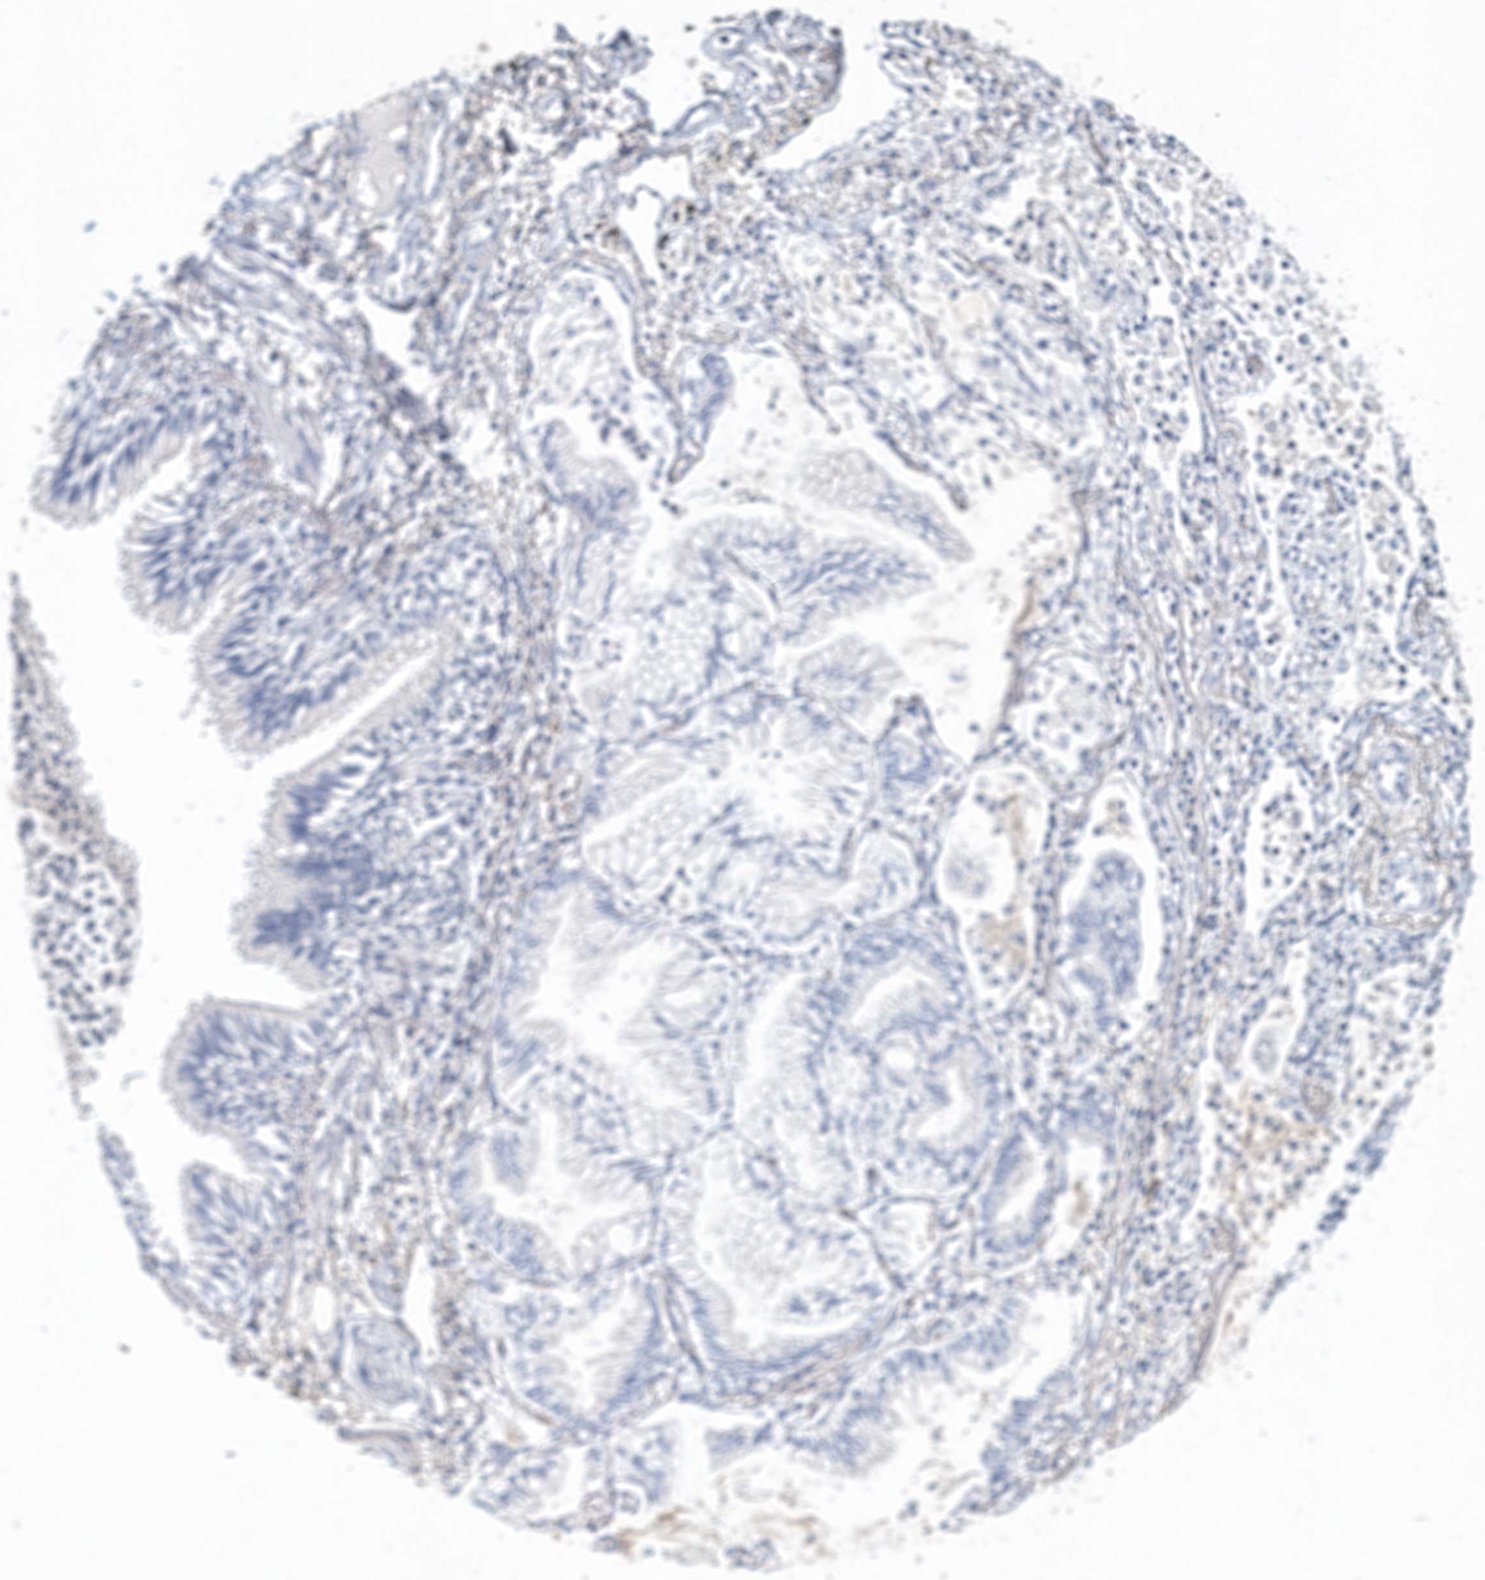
{"staining": {"intensity": "negative", "quantity": "none", "location": "none"}, "tissue": "lung cancer", "cell_type": "Tumor cells", "image_type": "cancer", "snomed": [{"axis": "morphology", "description": "Adenocarcinoma, NOS"}, {"axis": "topography", "description": "Lung"}], "caption": "This is an IHC micrograph of human adenocarcinoma (lung). There is no positivity in tumor cells.", "gene": "ITGA2B", "patient": {"sex": "female", "age": 70}}